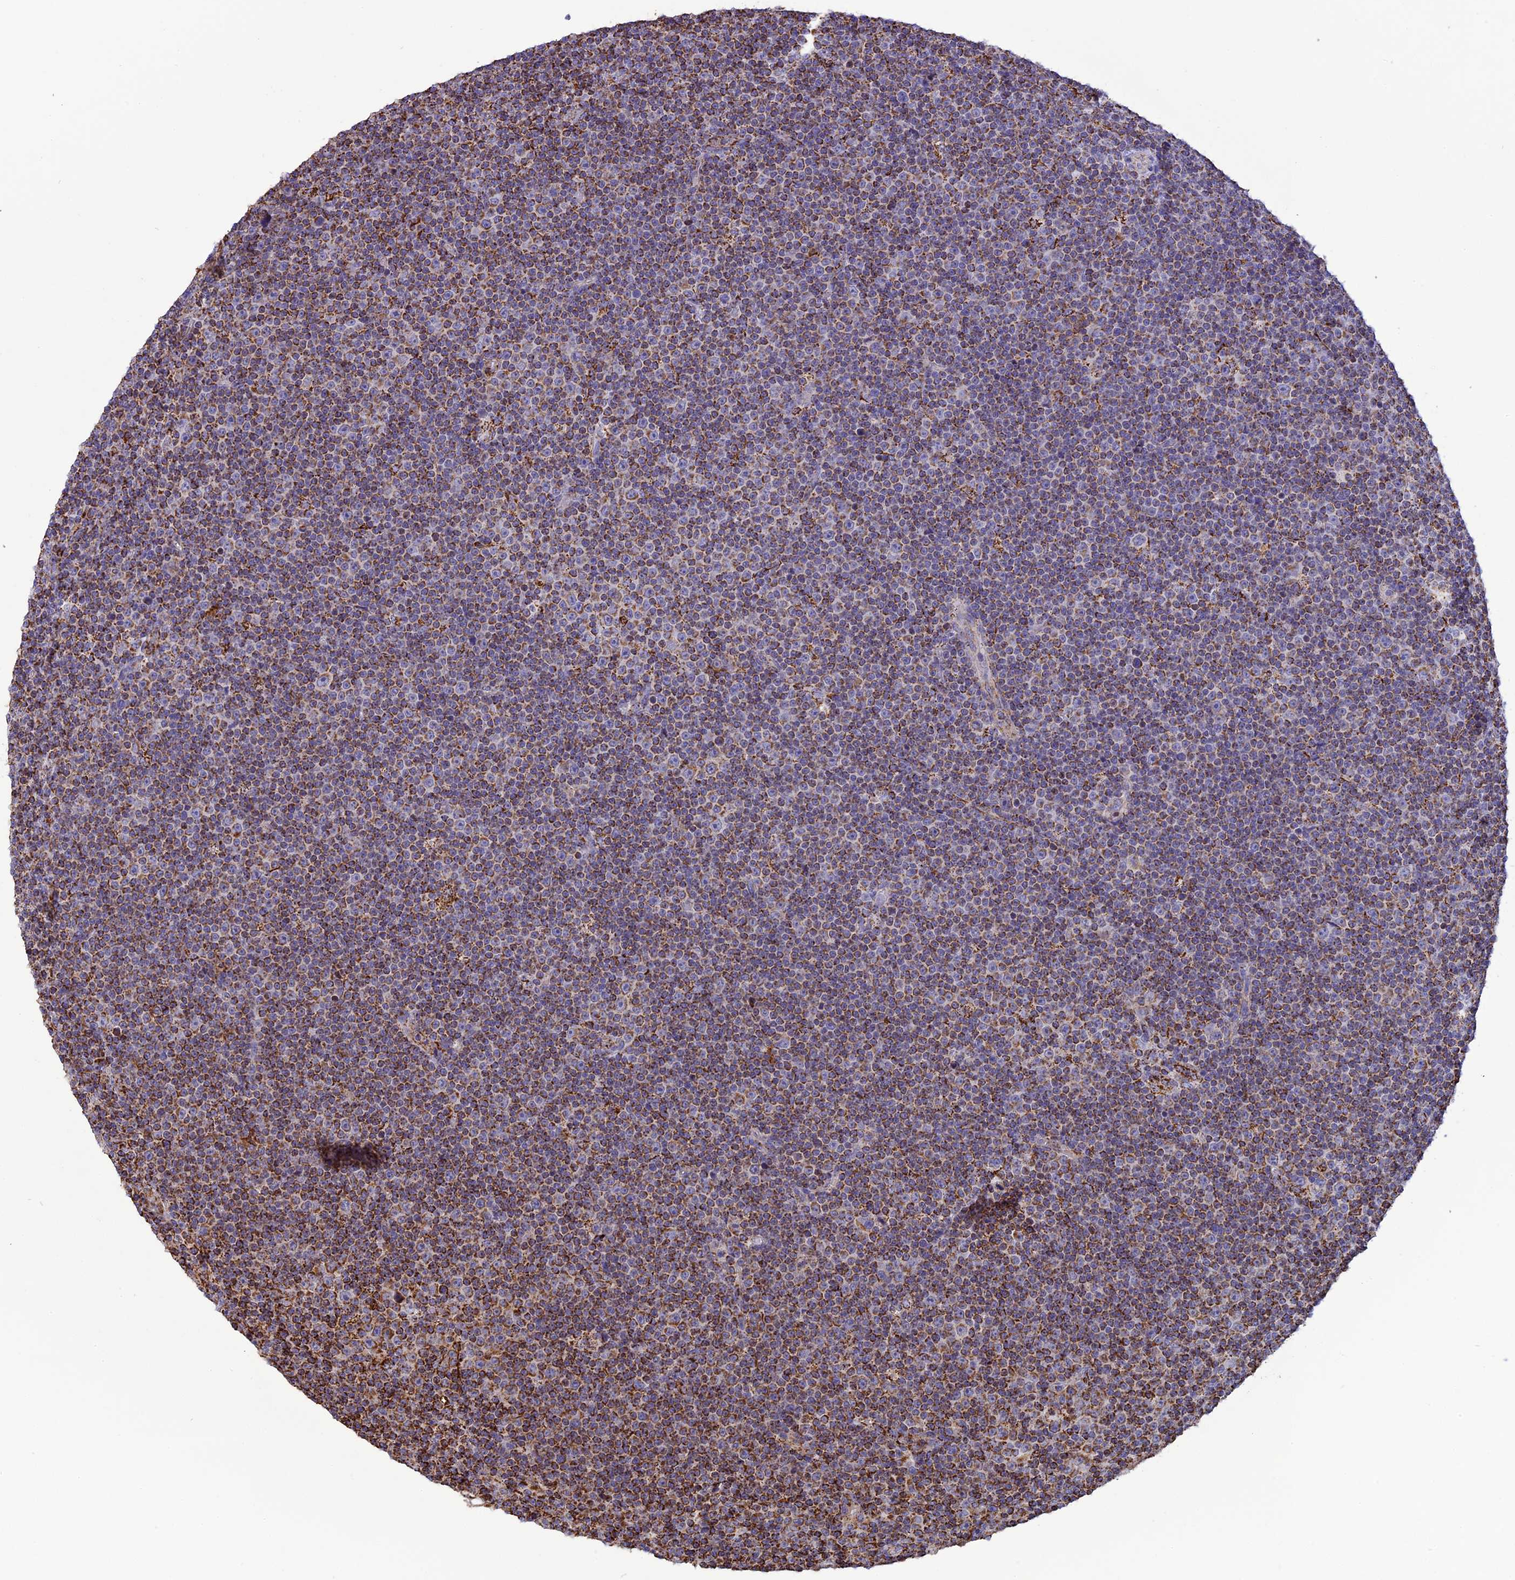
{"staining": {"intensity": "moderate", "quantity": "25%-75%", "location": "cytoplasmic/membranous"}, "tissue": "lymphoma", "cell_type": "Tumor cells", "image_type": "cancer", "snomed": [{"axis": "morphology", "description": "Malignant lymphoma, non-Hodgkin's type, Low grade"}, {"axis": "topography", "description": "Lymph node"}], "caption": "Low-grade malignant lymphoma, non-Hodgkin's type stained for a protein reveals moderate cytoplasmic/membranous positivity in tumor cells. (Brightfield microscopy of DAB IHC at high magnification).", "gene": "KCNG1", "patient": {"sex": "female", "age": 67}}